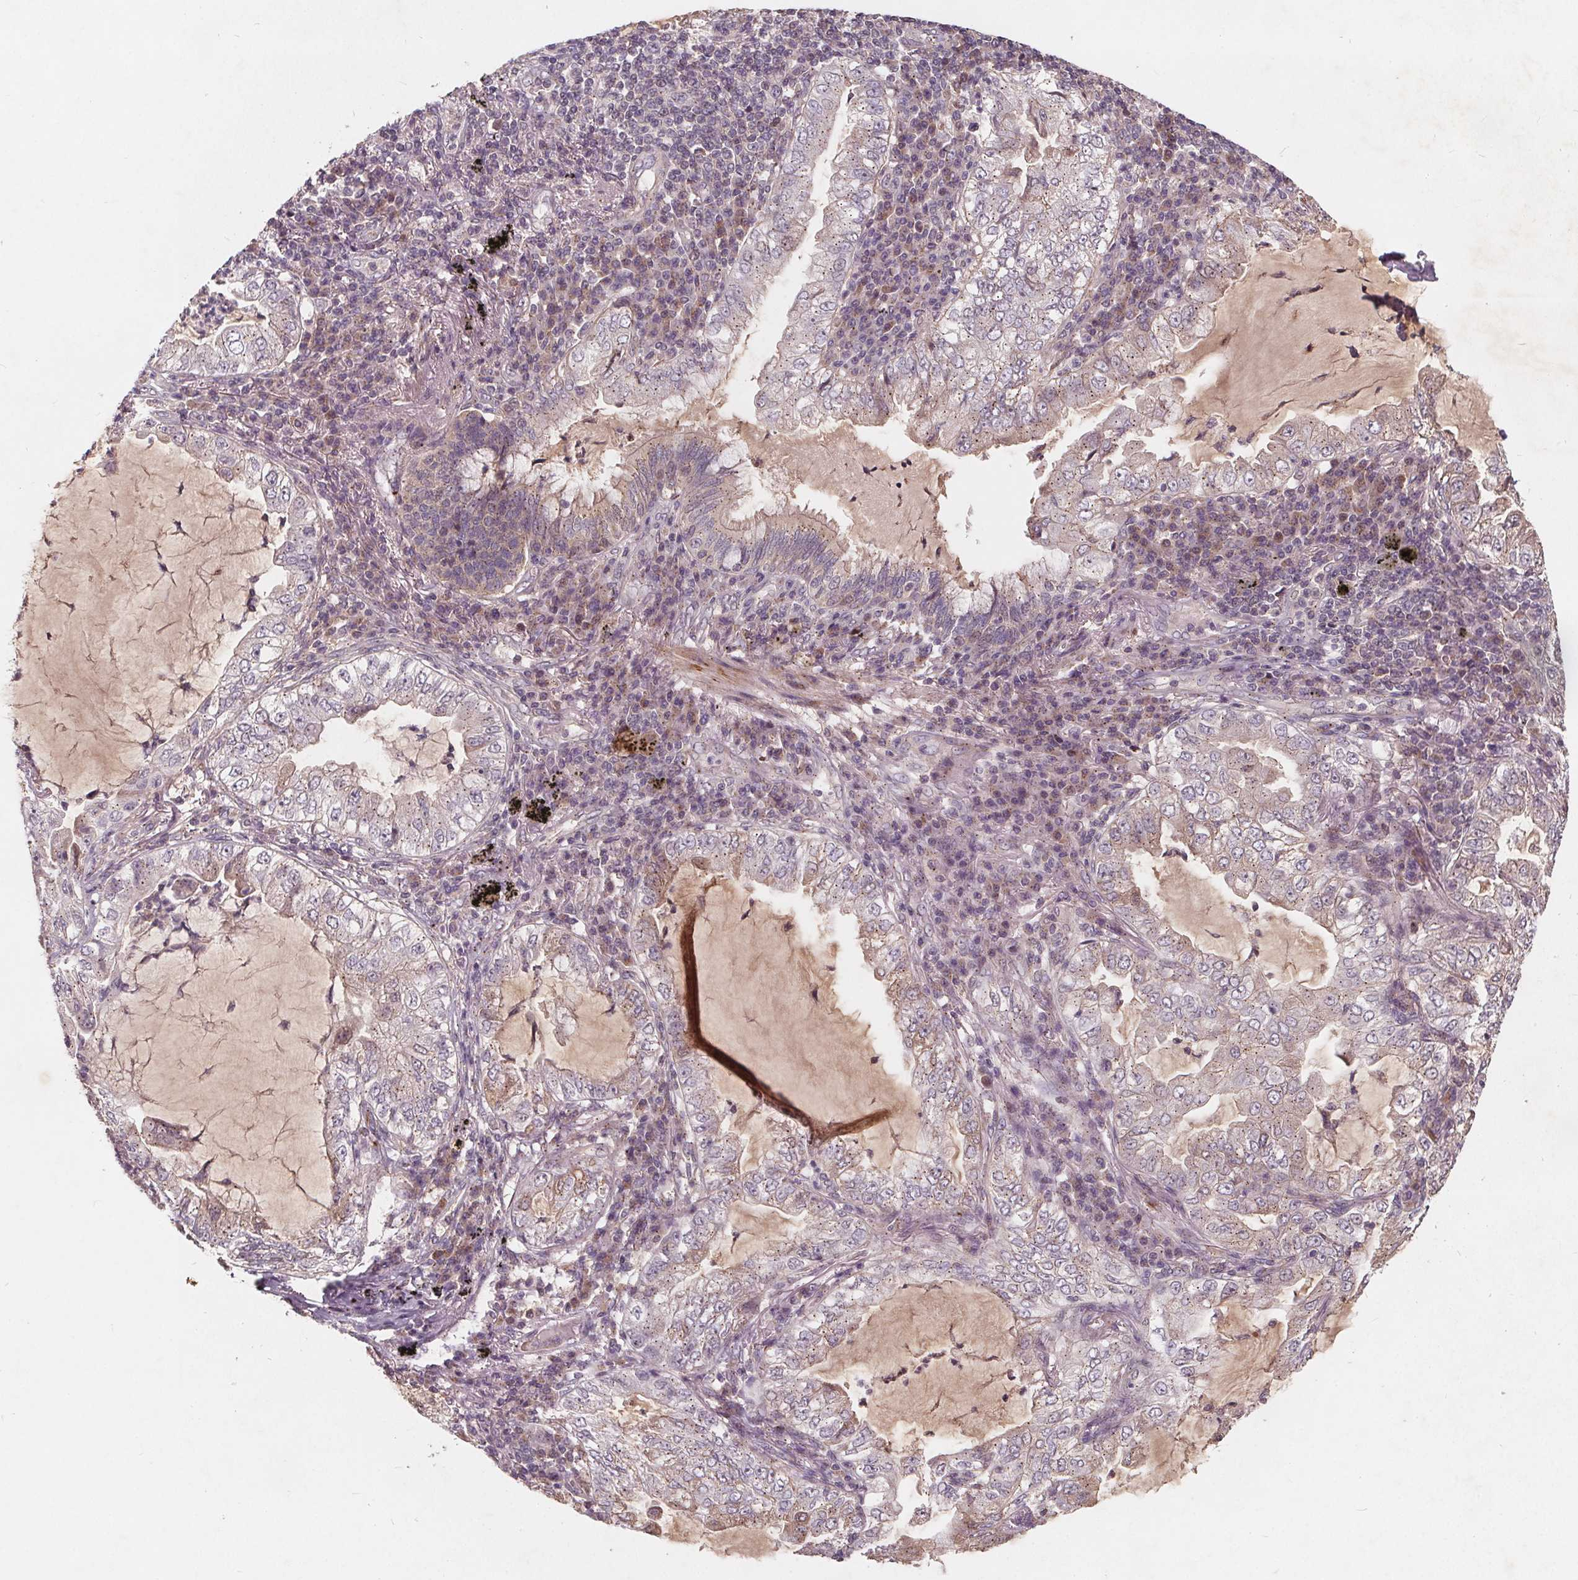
{"staining": {"intensity": "negative", "quantity": "none", "location": "none"}, "tissue": "lung cancer", "cell_type": "Tumor cells", "image_type": "cancer", "snomed": [{"axis": "morphology", "description": "Adenocarcinoma, NOS"}, {"axis": "topography", "description": "Lung"}], "caption": "Immunohistochemical staining of human lung cancer reveals no significant expression in tumor cells.", "gene": "CSNK1G2", "patient": {"sex": "female", "age": 73}}